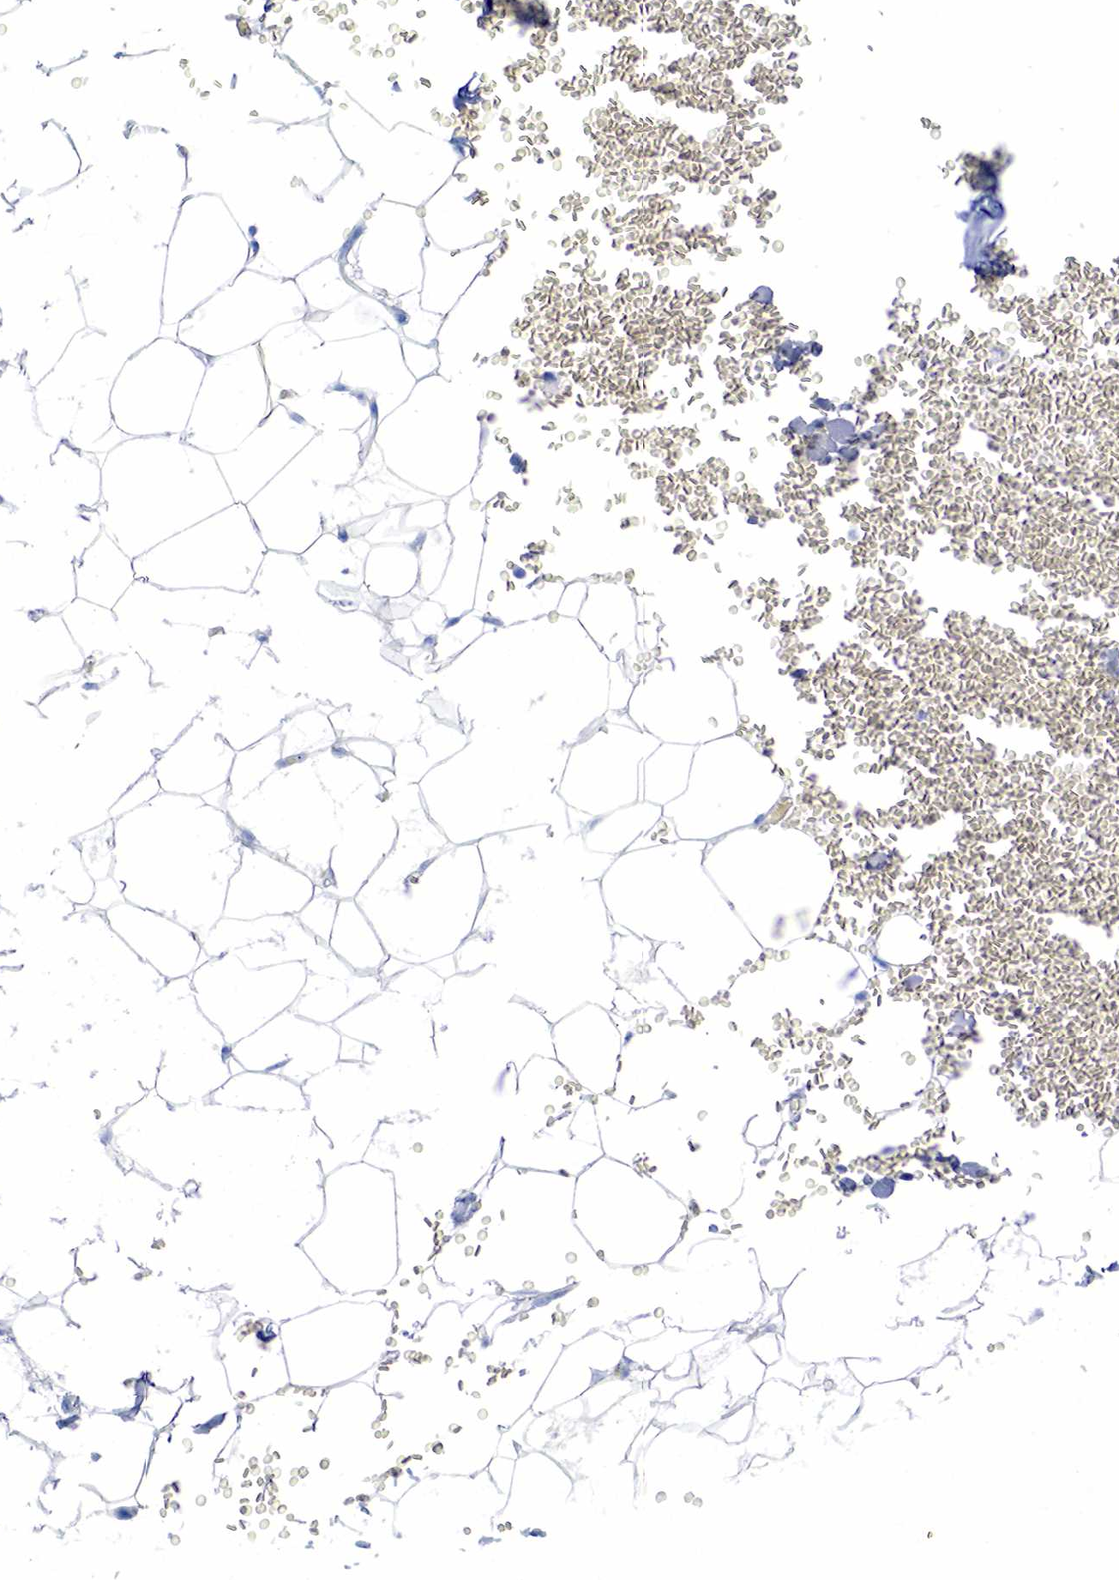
{"staining": {"intensity": "negative", "quantity": "none", "location": "none"}, "tissue": "adipose tissue", "cell_type": "Adipocytes", "image_type": "normal", "snomed": [{"axis": "morphology", "description": "Normal tissue, NOS"}, {"axis": "morphology", "description": "Inflammation, NOS"}, {"axis": "topography", "description": "Lymph node"}, {"axis": "topography", "description": "Peripheral nerve tissue"}], "caption": "Immunohistochemical staining of normal adipose tissue displays no significant staining in adipocytes. (Immunohistochemistry (ihc), brightfield microscopy, high magnification).", "gene": "INHA", "patient": {"sex": "male", "age": 52}}